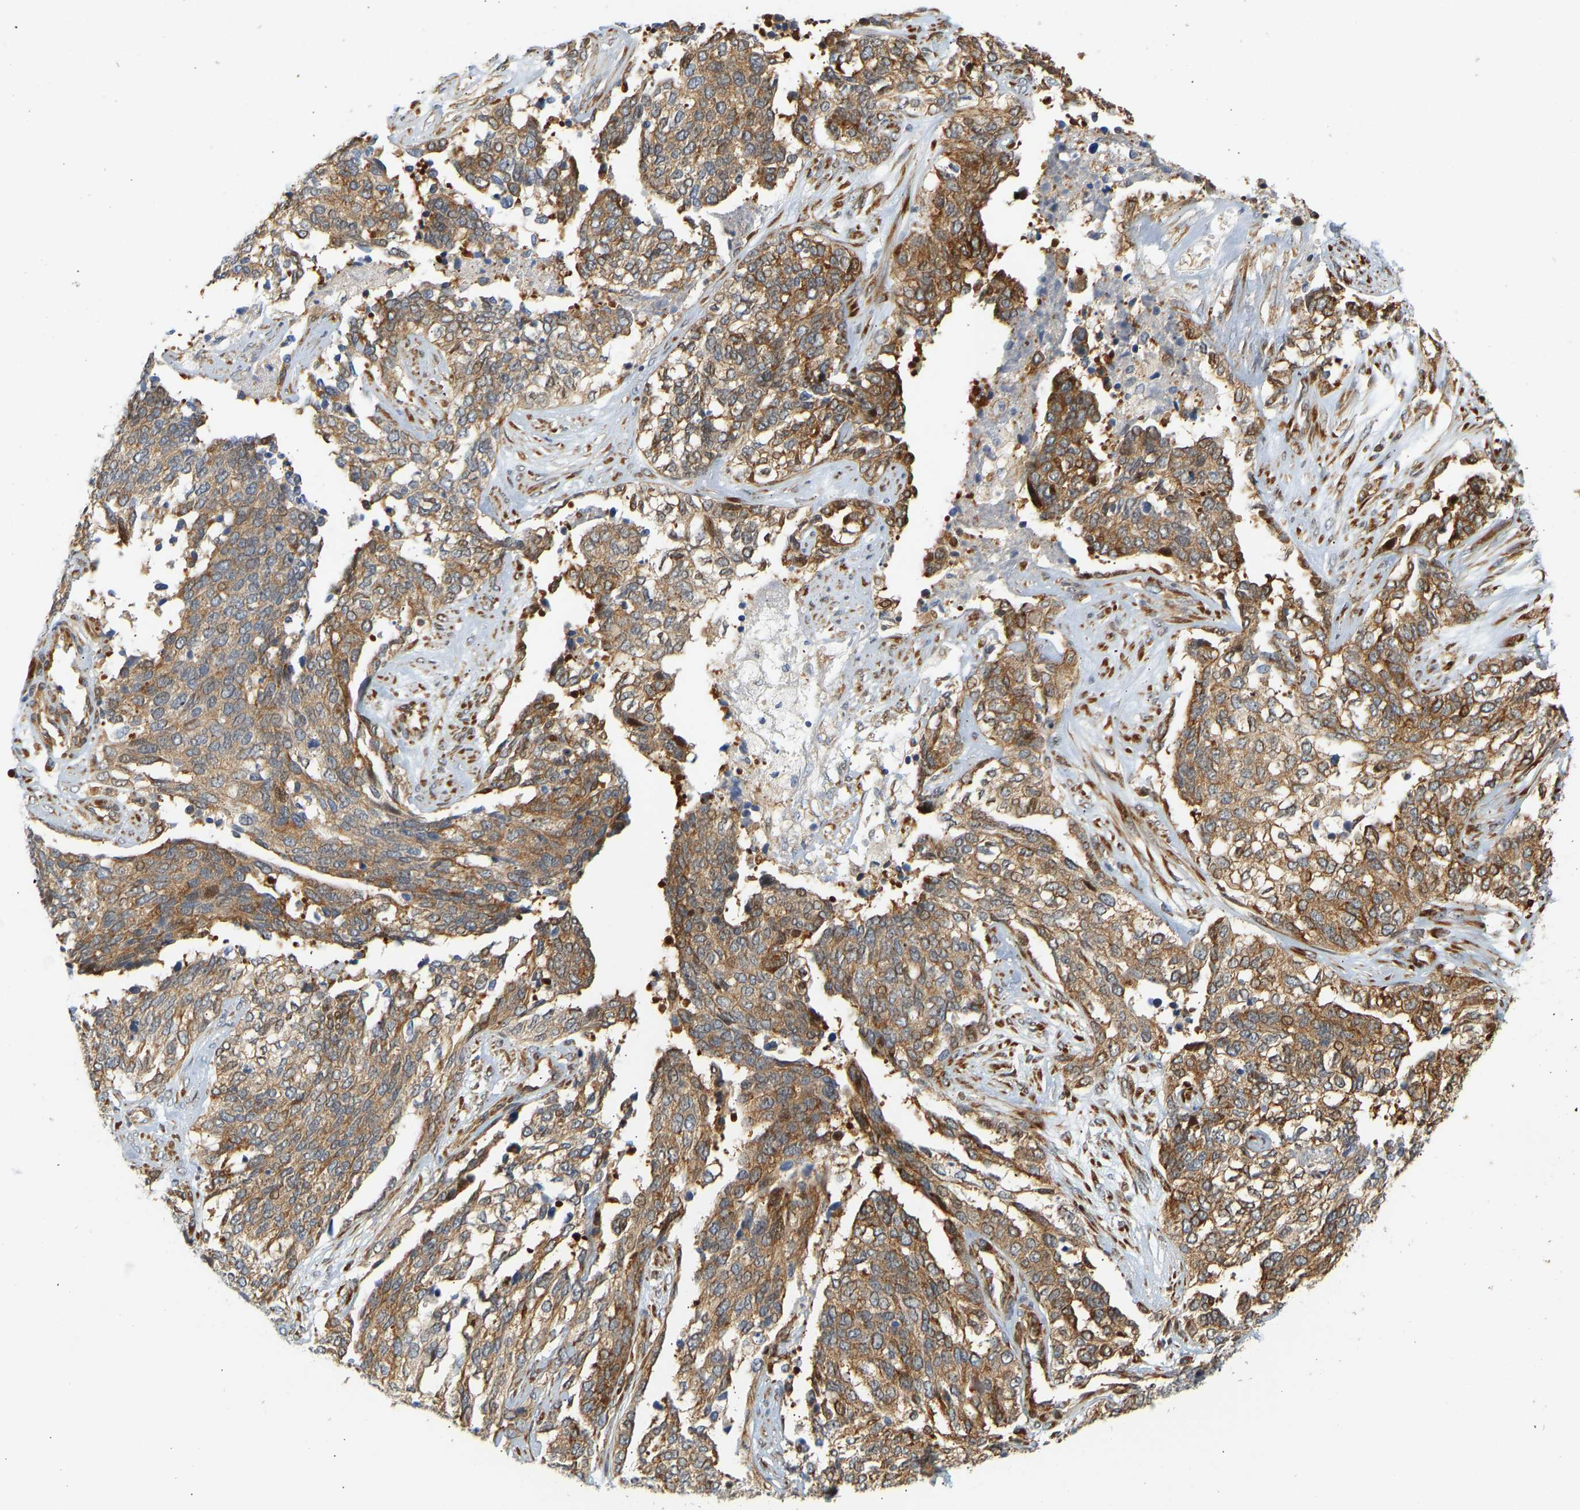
{"staining": {"intensity": "strong", "quantity": ">75%", "location": "cytoplasmic/membranous"}, "tissue": "ovarian cancer", "cell_type": "Tumor cells", "image_type": "cancer", "snomed": [{"axis": "morphology", "description": "Cystadenocarcinoma, serous, NOS"}, {"axis": "topography", "description": "Ovary"}], "caption": "Strong cytoplasmic/membranous protein staining is appreciated in about >75% of tumor cells in ovarian serous cystadenocarcinoma.", "gene": "RPS14", "patient": {"sex": "female", "age": 44}}